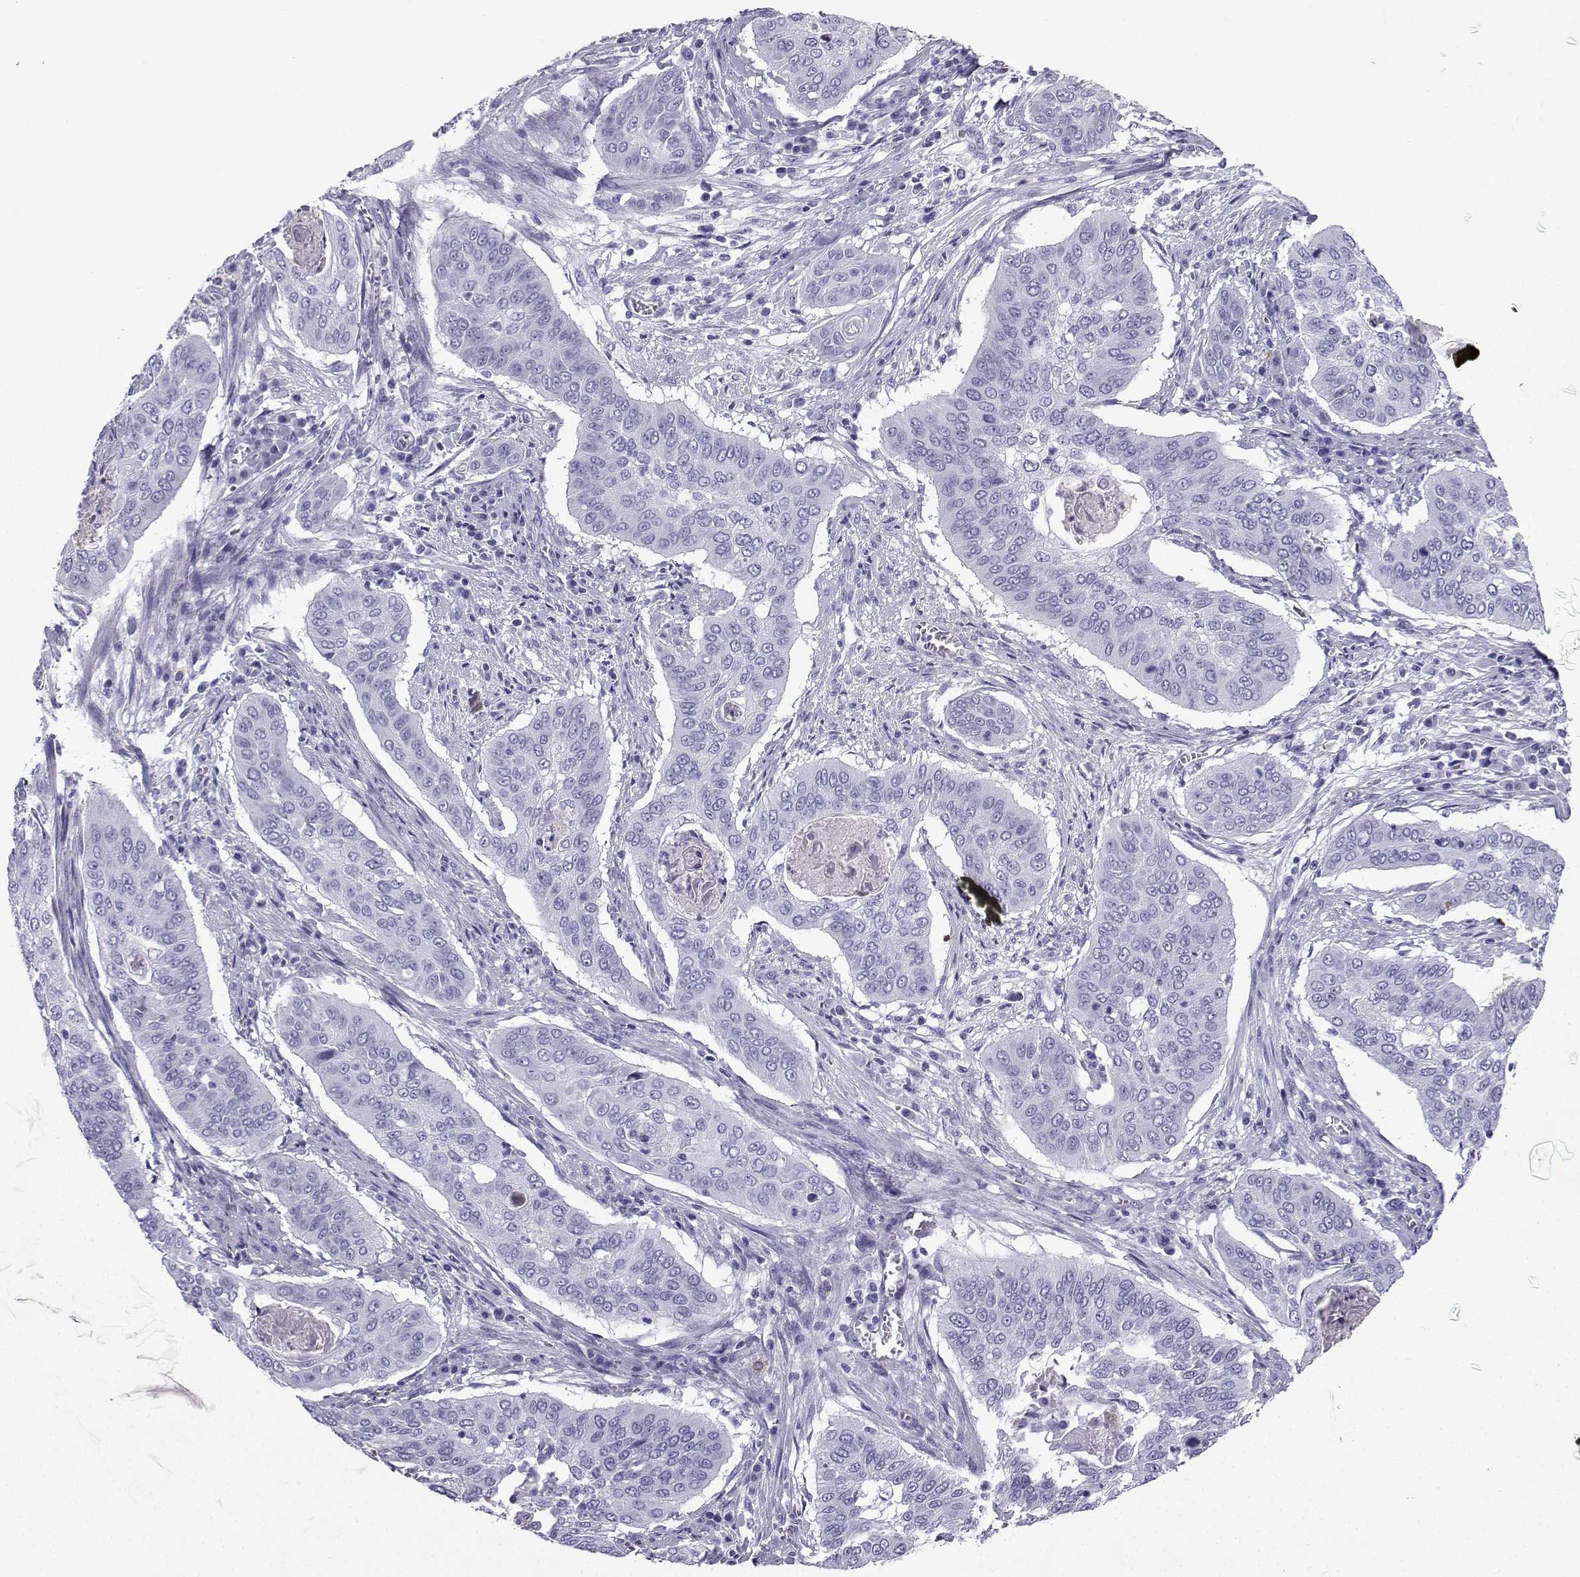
{"staining": {"intensity": "negative", "quantity": "none", "location": "none"}, "tissue": "cervical cancer", "cell_type": "Tumor cells", "image_type": "cancer", "snomed": [{"axis": "morphology", "description": "Squamous cell carcinoma, NOS"}, {"axis": "topography", "description": "Cervix"}], "caption": "Cervical cancer was stained to show a protein in brown. There is no significant staining in tumor cells. The staining was performed using DAB to visualize the protein expression in brown, while the nuclei were stained in blue with hematoxylin (Magnification: 20x).", "gene": "SLC18A2", "patient": {"sex": "female", "age": 39}}